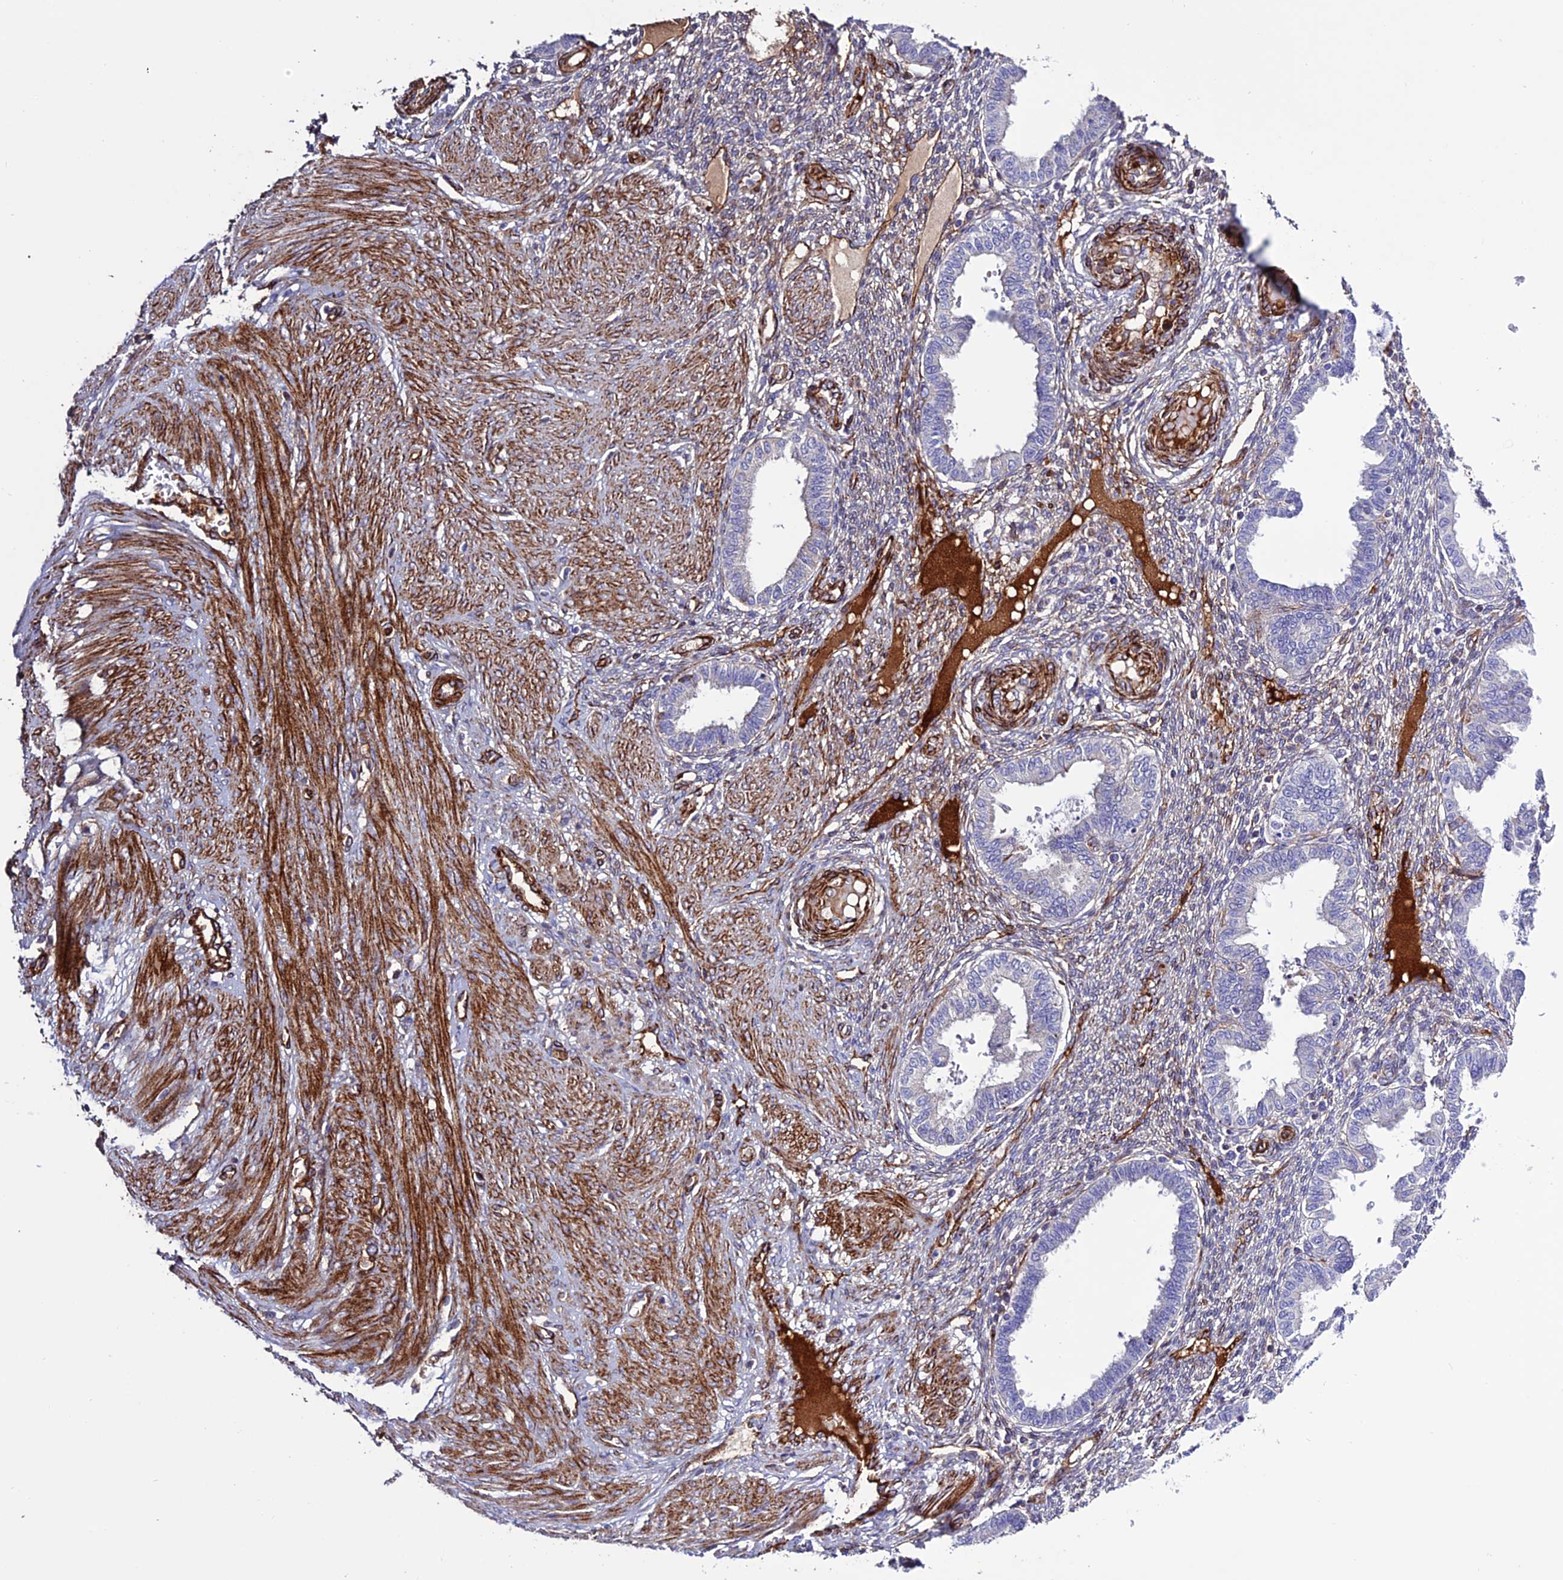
{"staining": {"intensity": "negative", "quantity": "none", "location": "none"}, "tissue": "endometrium", "cell_type": "Cells in endometrial stroma", "image_type": "normal", "snomed": [{"axis": "morphology", "description": "Normal tissue, NOS"}, {"axis": "topography", "description": "Endometrium"}], "caption": "Endometrium stained for a protein using immunohistochemistry (IHC) exhibits no positivity cells in endometrial stroma.", "gene": "REX1BD", "patient": {"sex": "female", "age": 33}}